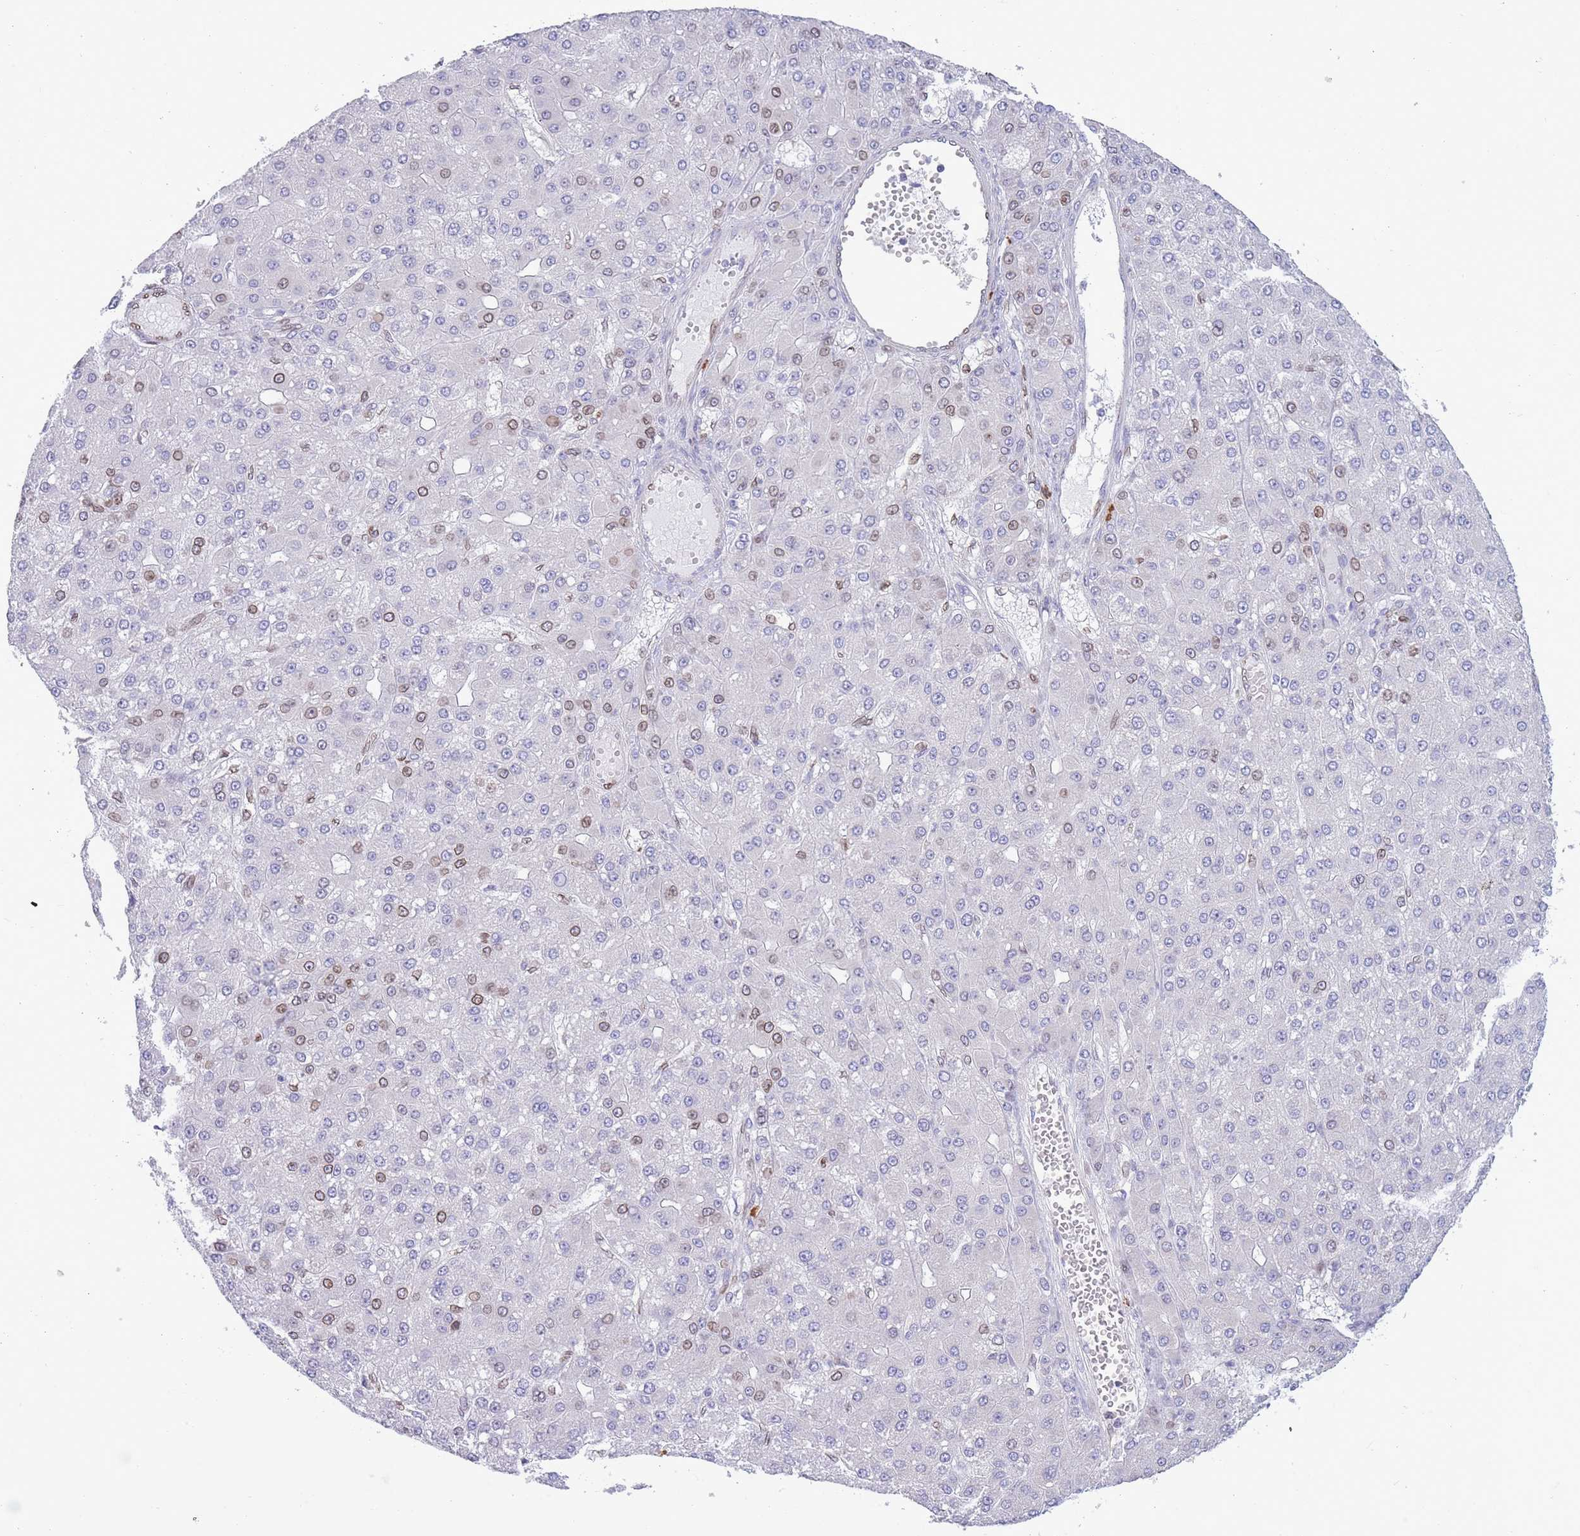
{"staining": {"intensity": "moderate", "quantity": "25%-75%", "location": "nuclear"}, "tissue": "liver cancer", "cell_type": "Tumor cells", "image_type": "cancer", "snomed": [{"axis": "morphology", "description": "Carcinoma, Hepatocellular, NOS"}, {"axis": "topography", "description": "Liver"}], "caption": "DAB immunohistochemical staining of hepatocellular carcinoma (liver) reveals moderate nuclear protein positivity in approximately 25%-75% of tumor cells.", "gene": "PDHA1", "patient": {"sex": "male", "age": 67}}